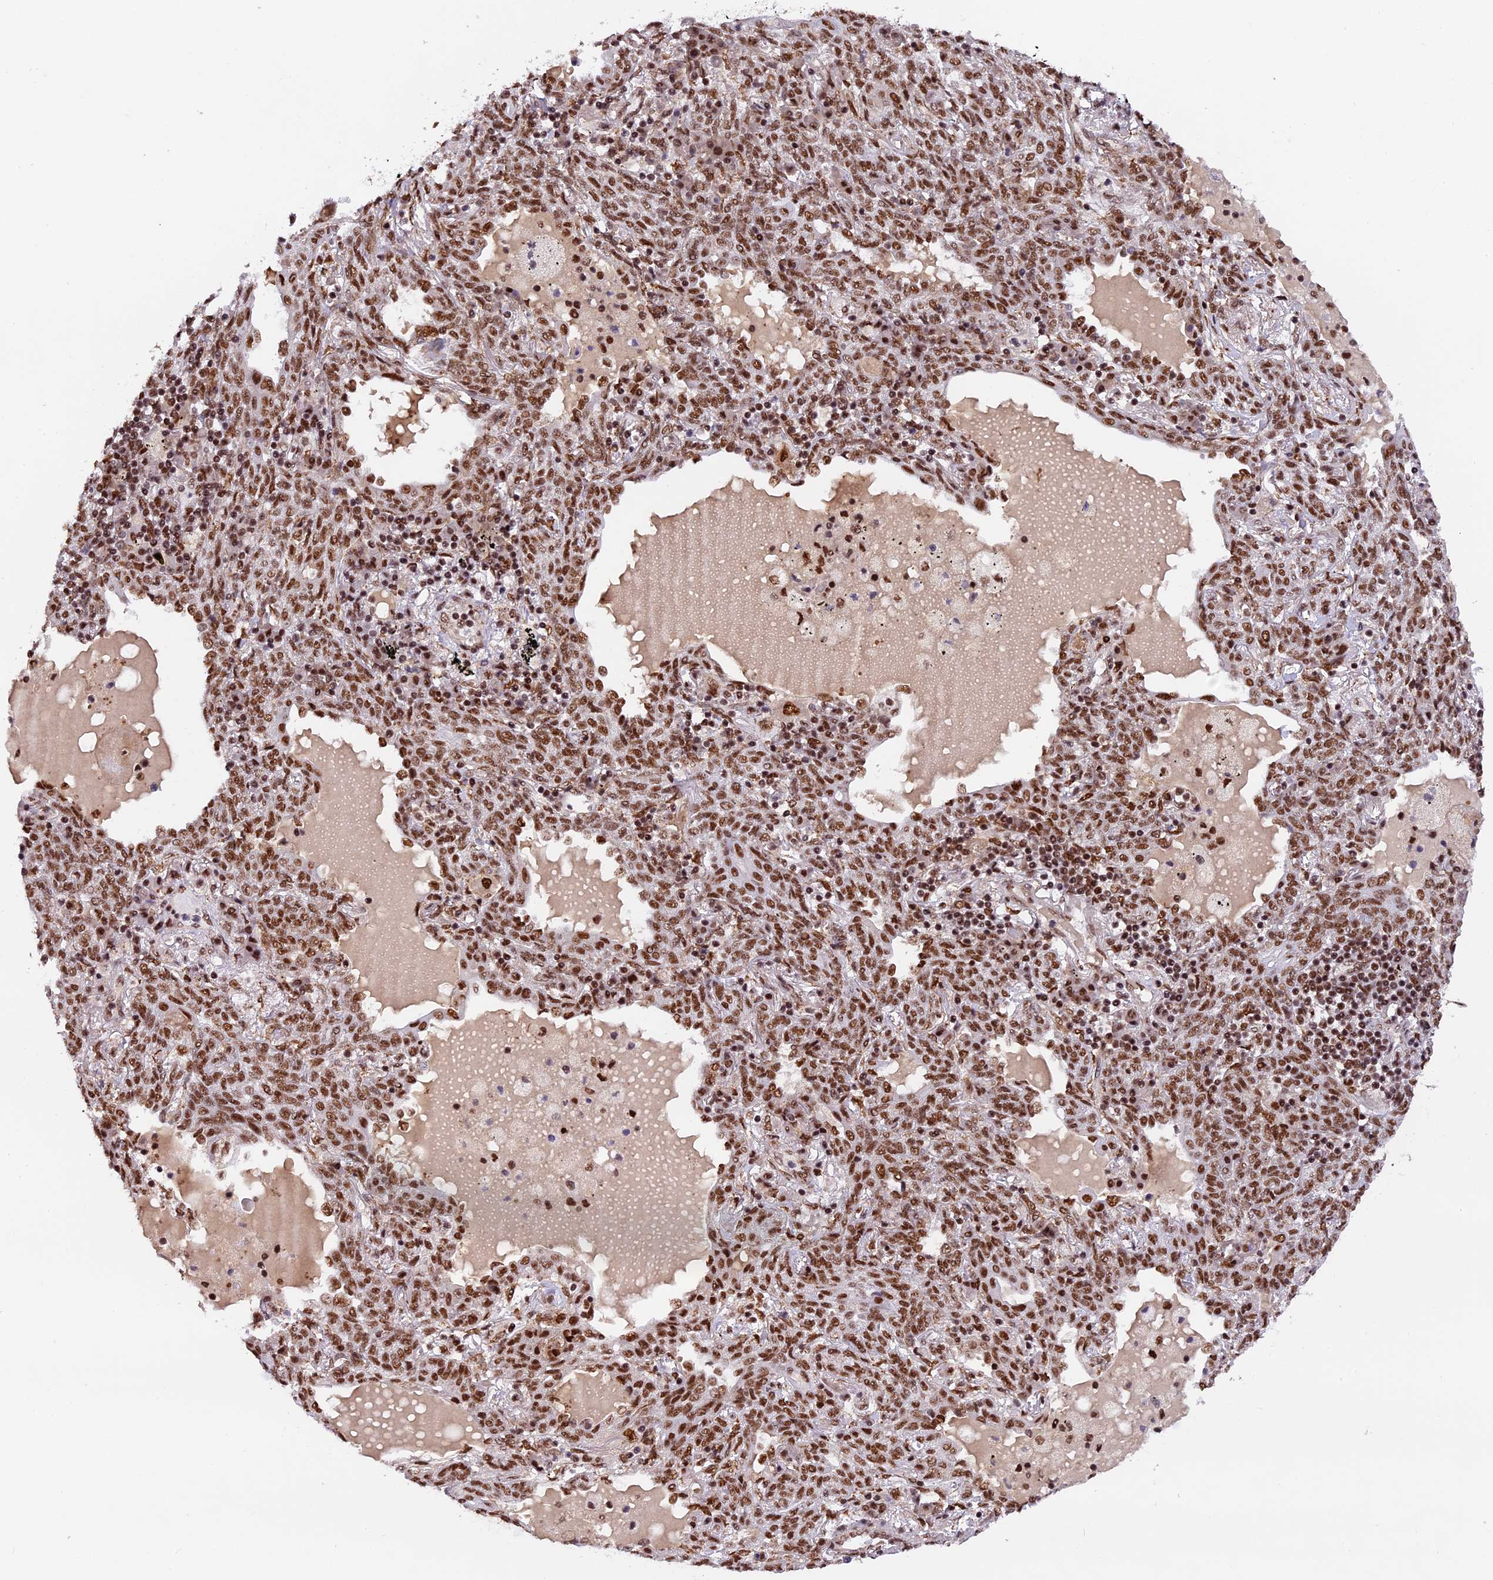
{"staining": {"intensity": "moderate", "quantity": ">75%", "location": "nuclear"}, "tissue": "lung cancer", "cell_type": "Tumor cells", "image_type": "cancer", "snomed": [{"axis": "morphology", "description": "Squamous cell carcinoma, NOS"}, {"axis": "topography", "description": "Lung"}], "caption": "Lung cancer stained for a protein shows moderate nuclear positivity in tumor cells.", "gene": "RAMAC", "patient": {"sex": "female", "age": 70}}